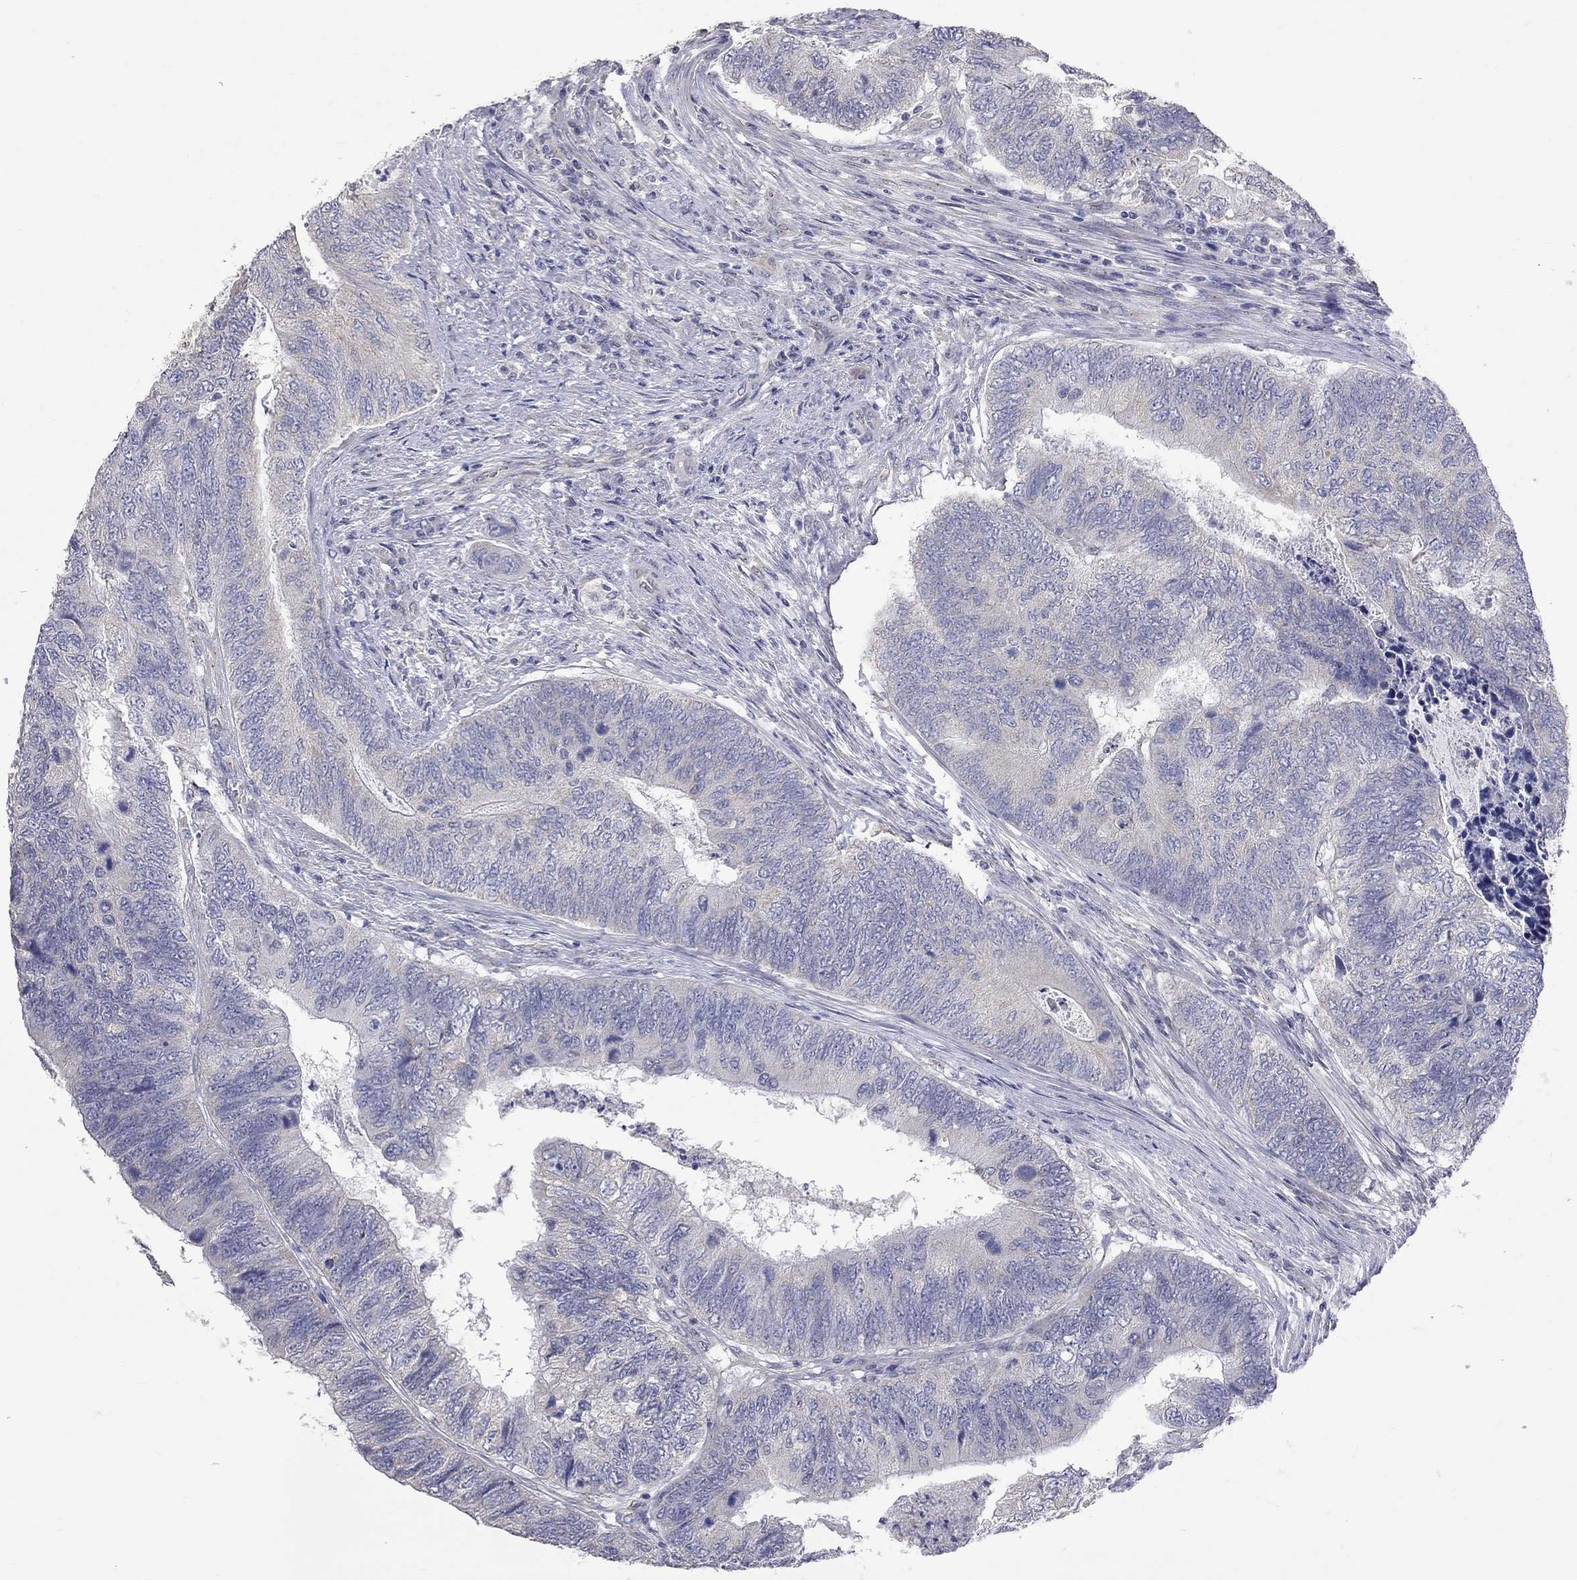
{"staining": {"intensity": "negative", "quantity": "none", "location": "none"}, "tissue": "colorectal cancer", "cell_type": "Tumor cells", "image_type": "cancer", "snomed": [{"axis": "morphology", "description": "Adenocarcinoma, NOS"}, {"axis": "topography", "description": "Colon"}], "caption": "Colorectal cancer (adenocarcinoma) was stained to show a protein in brown. There is no significant staining in tumor cells.", "gene": "OPRK1", "patient": {"sex": "female", "age": 67}}